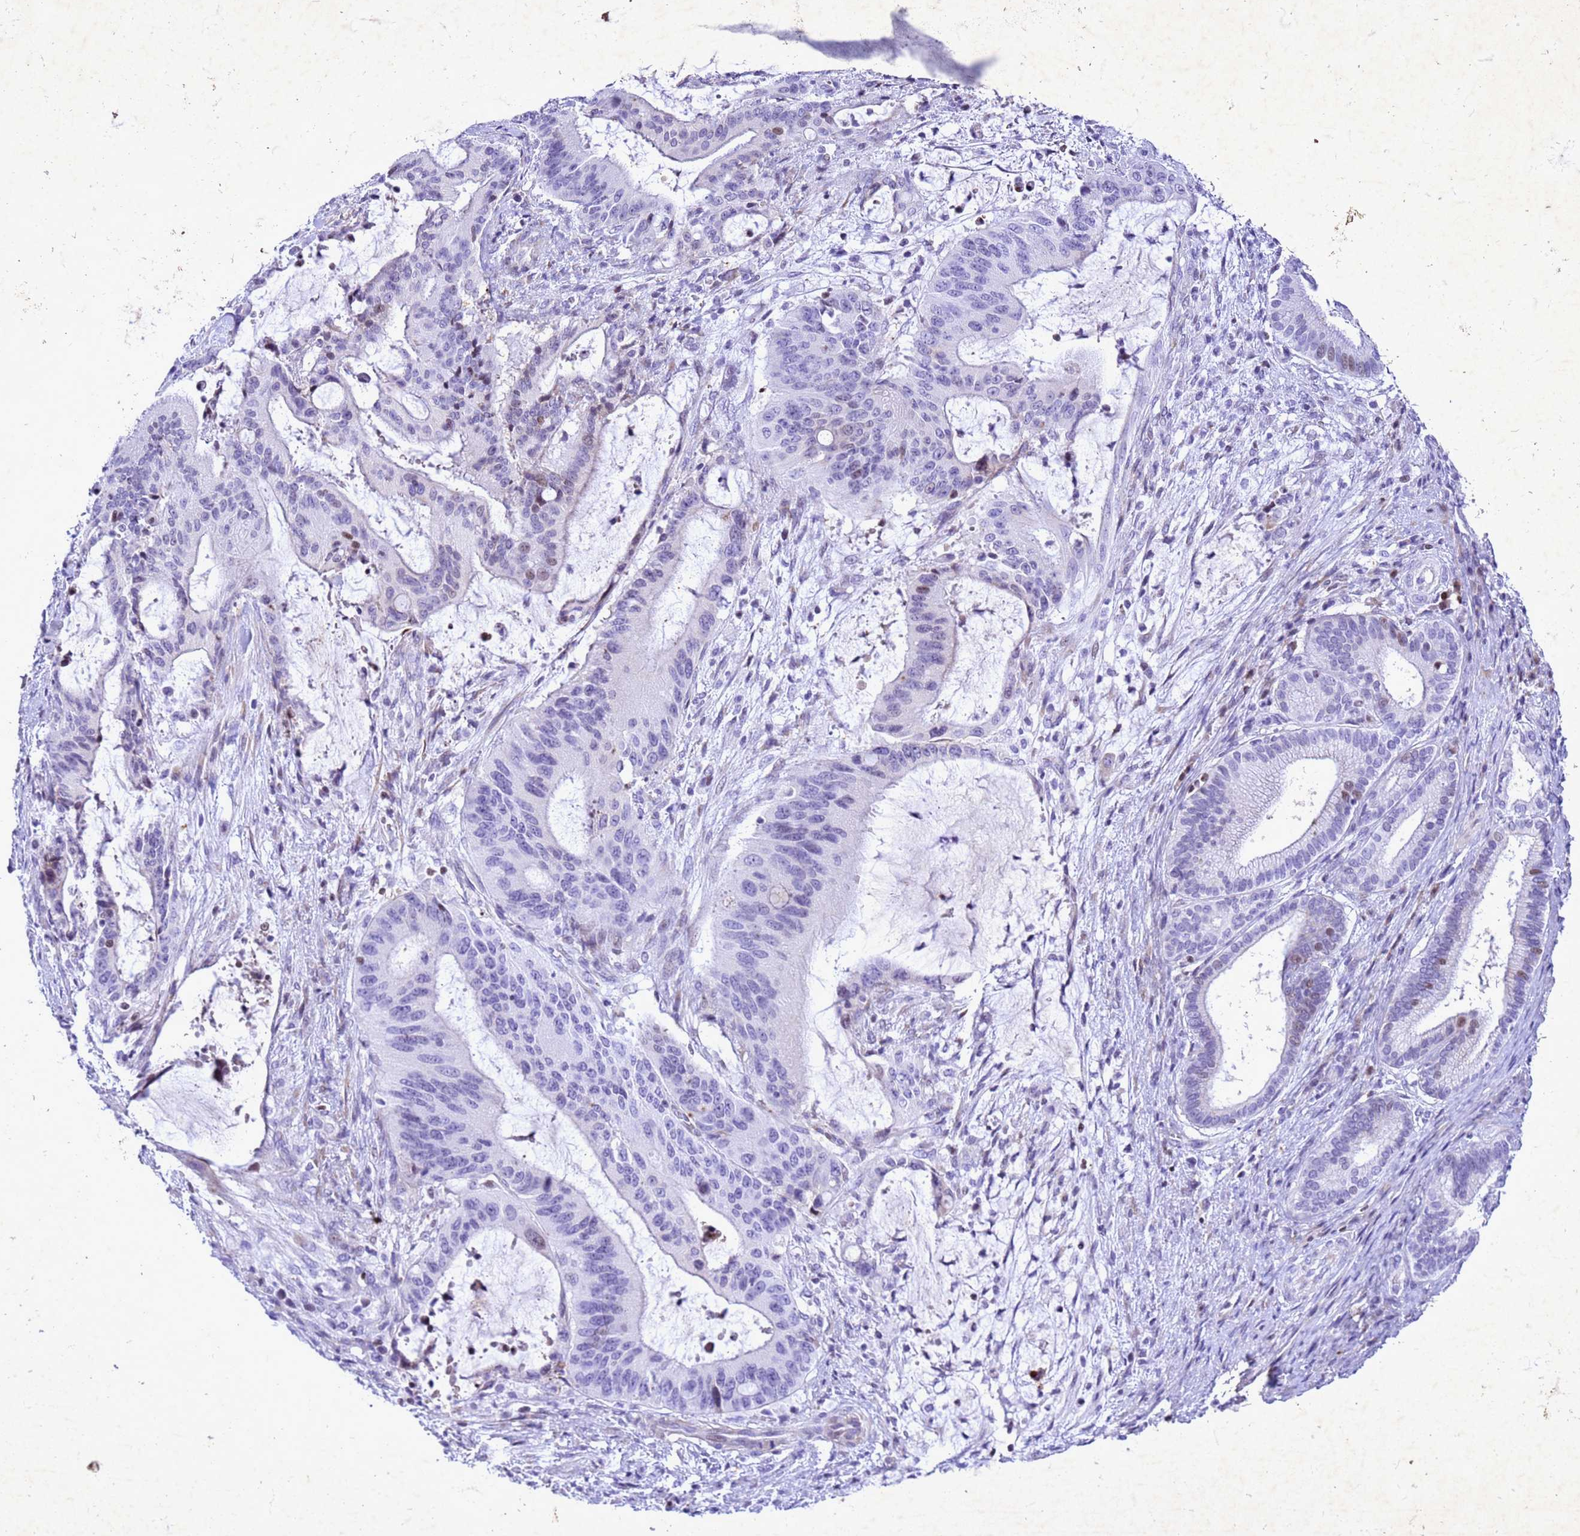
{"staining": {"intensity": "moderate", "quantity": "<25%", "location": "nuclear"}, "tissue": "liver cancer", "cell_type": "Tumor cells", "image_type": "cancer", "snomed": [{"axis": "morphology", "description": "Normal tissue, NOS"}, {"axis": "morphology", "description": "Cholangiocarcinoma"}, {"axis": "topography", "description": "Liver"}, {"axis": "topography", "description": "Peripheral nerve tissue"}], "caption": "Brown immunohistochemical staining in human cholangiocarcinoma (liver) demonstrates moderate nuclear staining in about <25% of tumor cells. (DAB IHC with brightfield microscopy, high magnification).", "gene": "COPS9", "patient": {"sex": "female", "age": 73}}